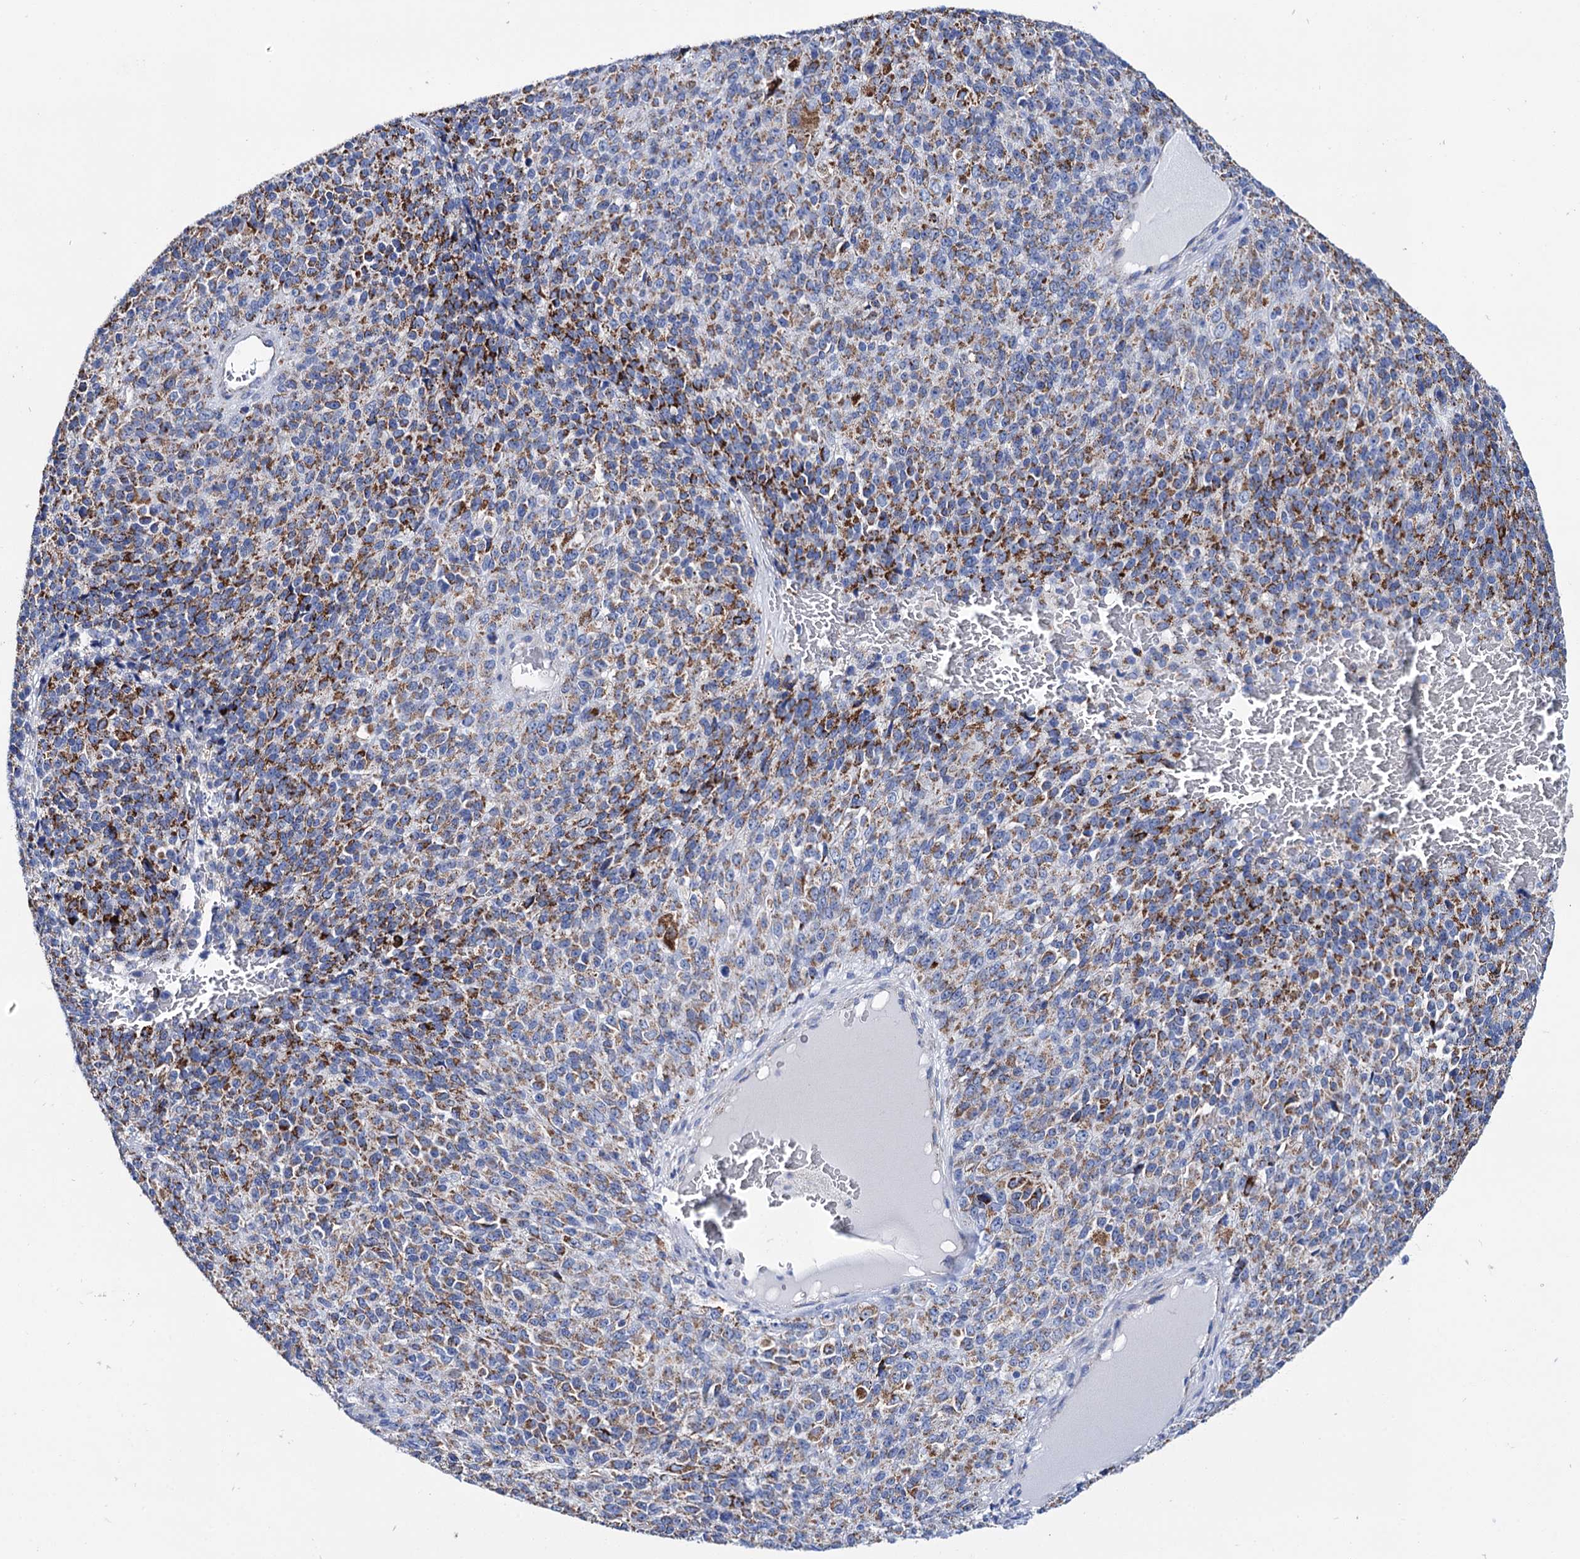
{"staining": {"intensity": "strong", "quantity": ">75%", "location": "cytoplasmic/membranous"}, "tissue": "melanoma", "cell_type": "Tumor cells", "image_type": "cancer", "snomed": [{"axis": "morphology", "description": "Malignant melanoma, Metastatic site"}, {"axis": "topography", "description": "Brain"}], "caption": "Melanoma stained with DAB immunohistochemistry exhibits high levels of strong cytoplasmic/membranous positivity in approximately >75% of tumor cells.", "gene": "UBASH3B", "patient": {"sex": "female", "age": 56}}